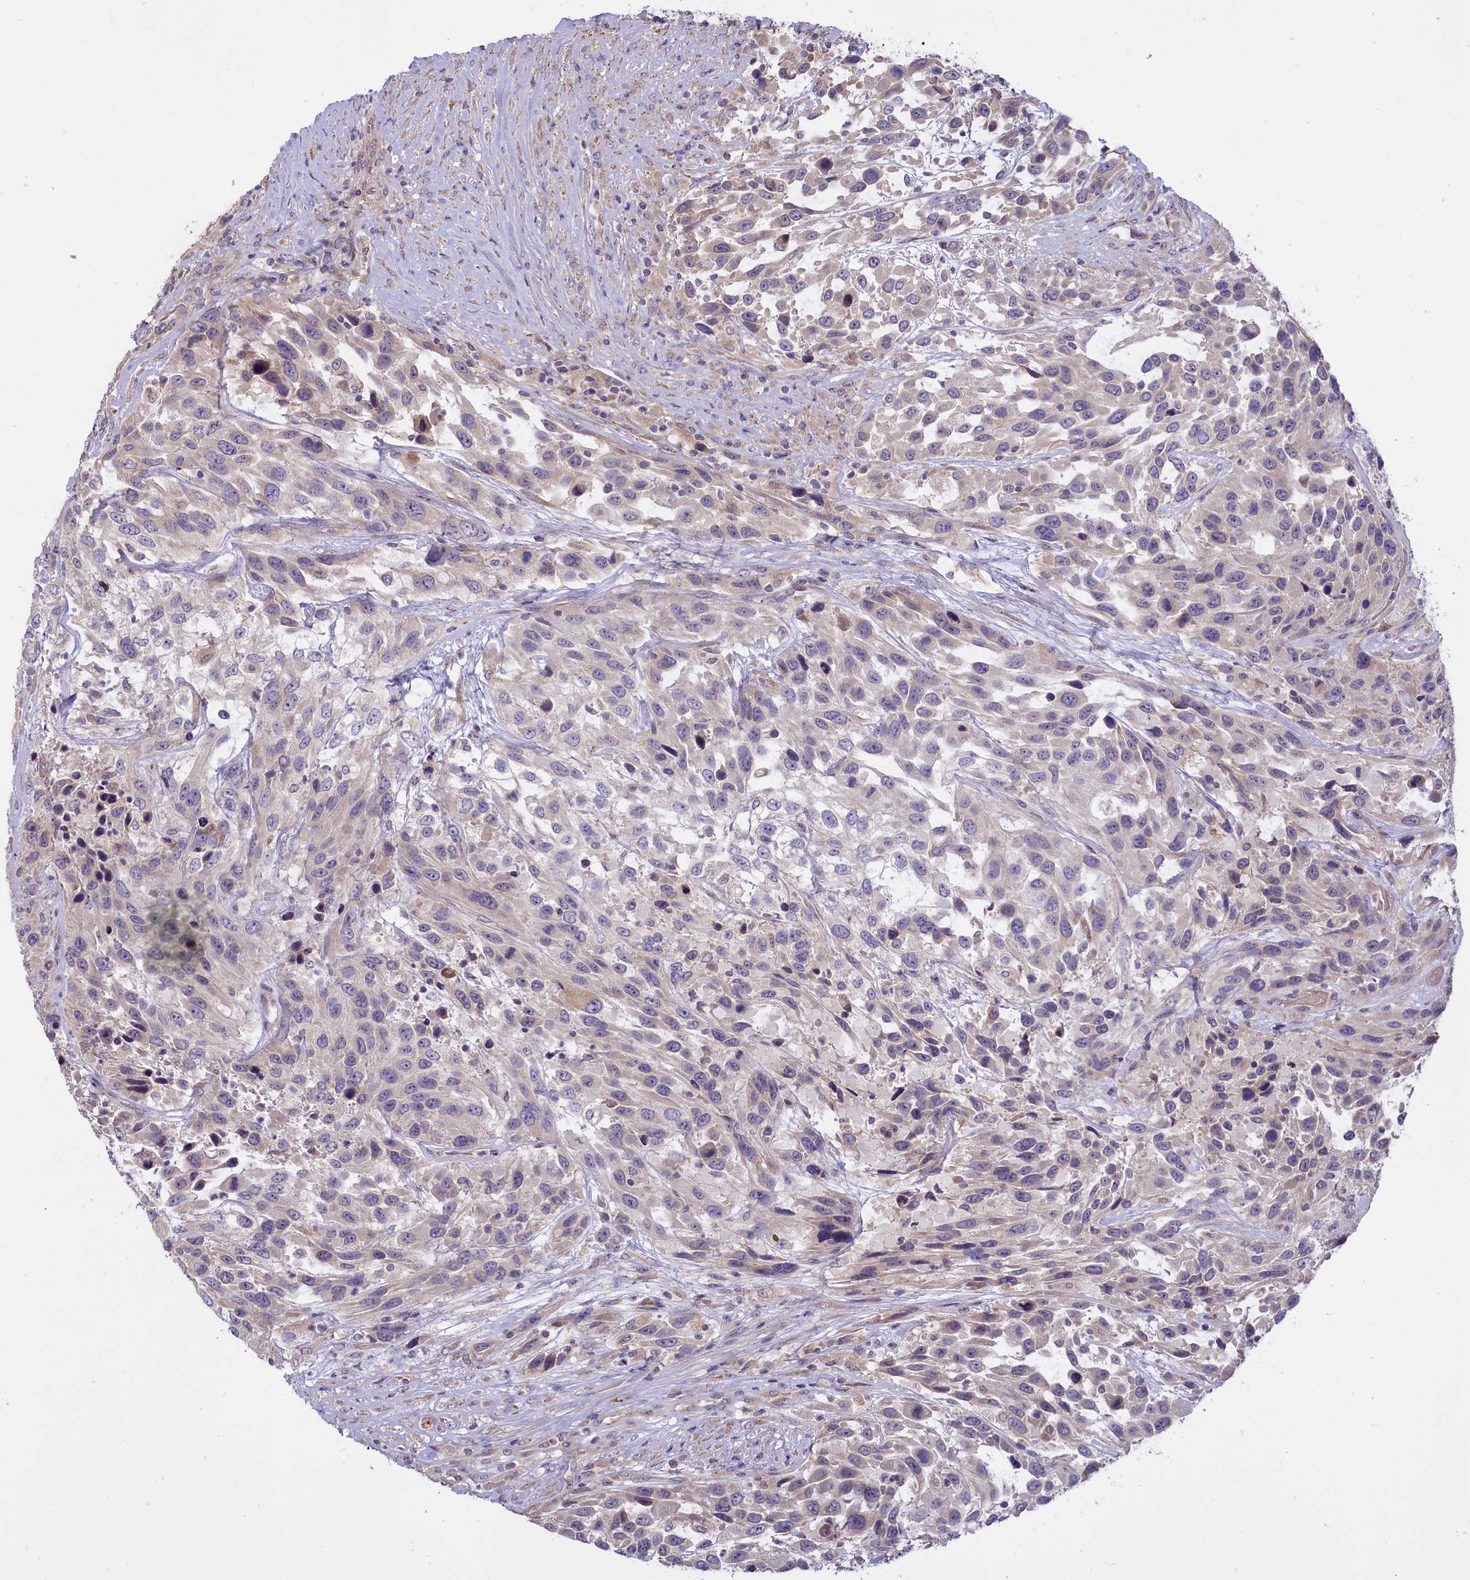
{"staining": {"intensity": "negative", "quantity": "none", "location": "none"}, "tissue": "urothelial cancer", "cell_type": "Tumor cells", "image_type": "cancer", "snomed": [{"axis": "morphology", "description": "Urothelial carcinoma, High grade"}, {"axis": "topography", "description": "Urinary bladder"}], "caption": "An immunohistochemistry (IHC) image of urothelial carcinoma (high-grade) is shown. There is no staining in tumor cells of urothelial carcinoma (high-grade).", "gene": "MEMO1", "patient": {"sex": "female", "age": 70}}